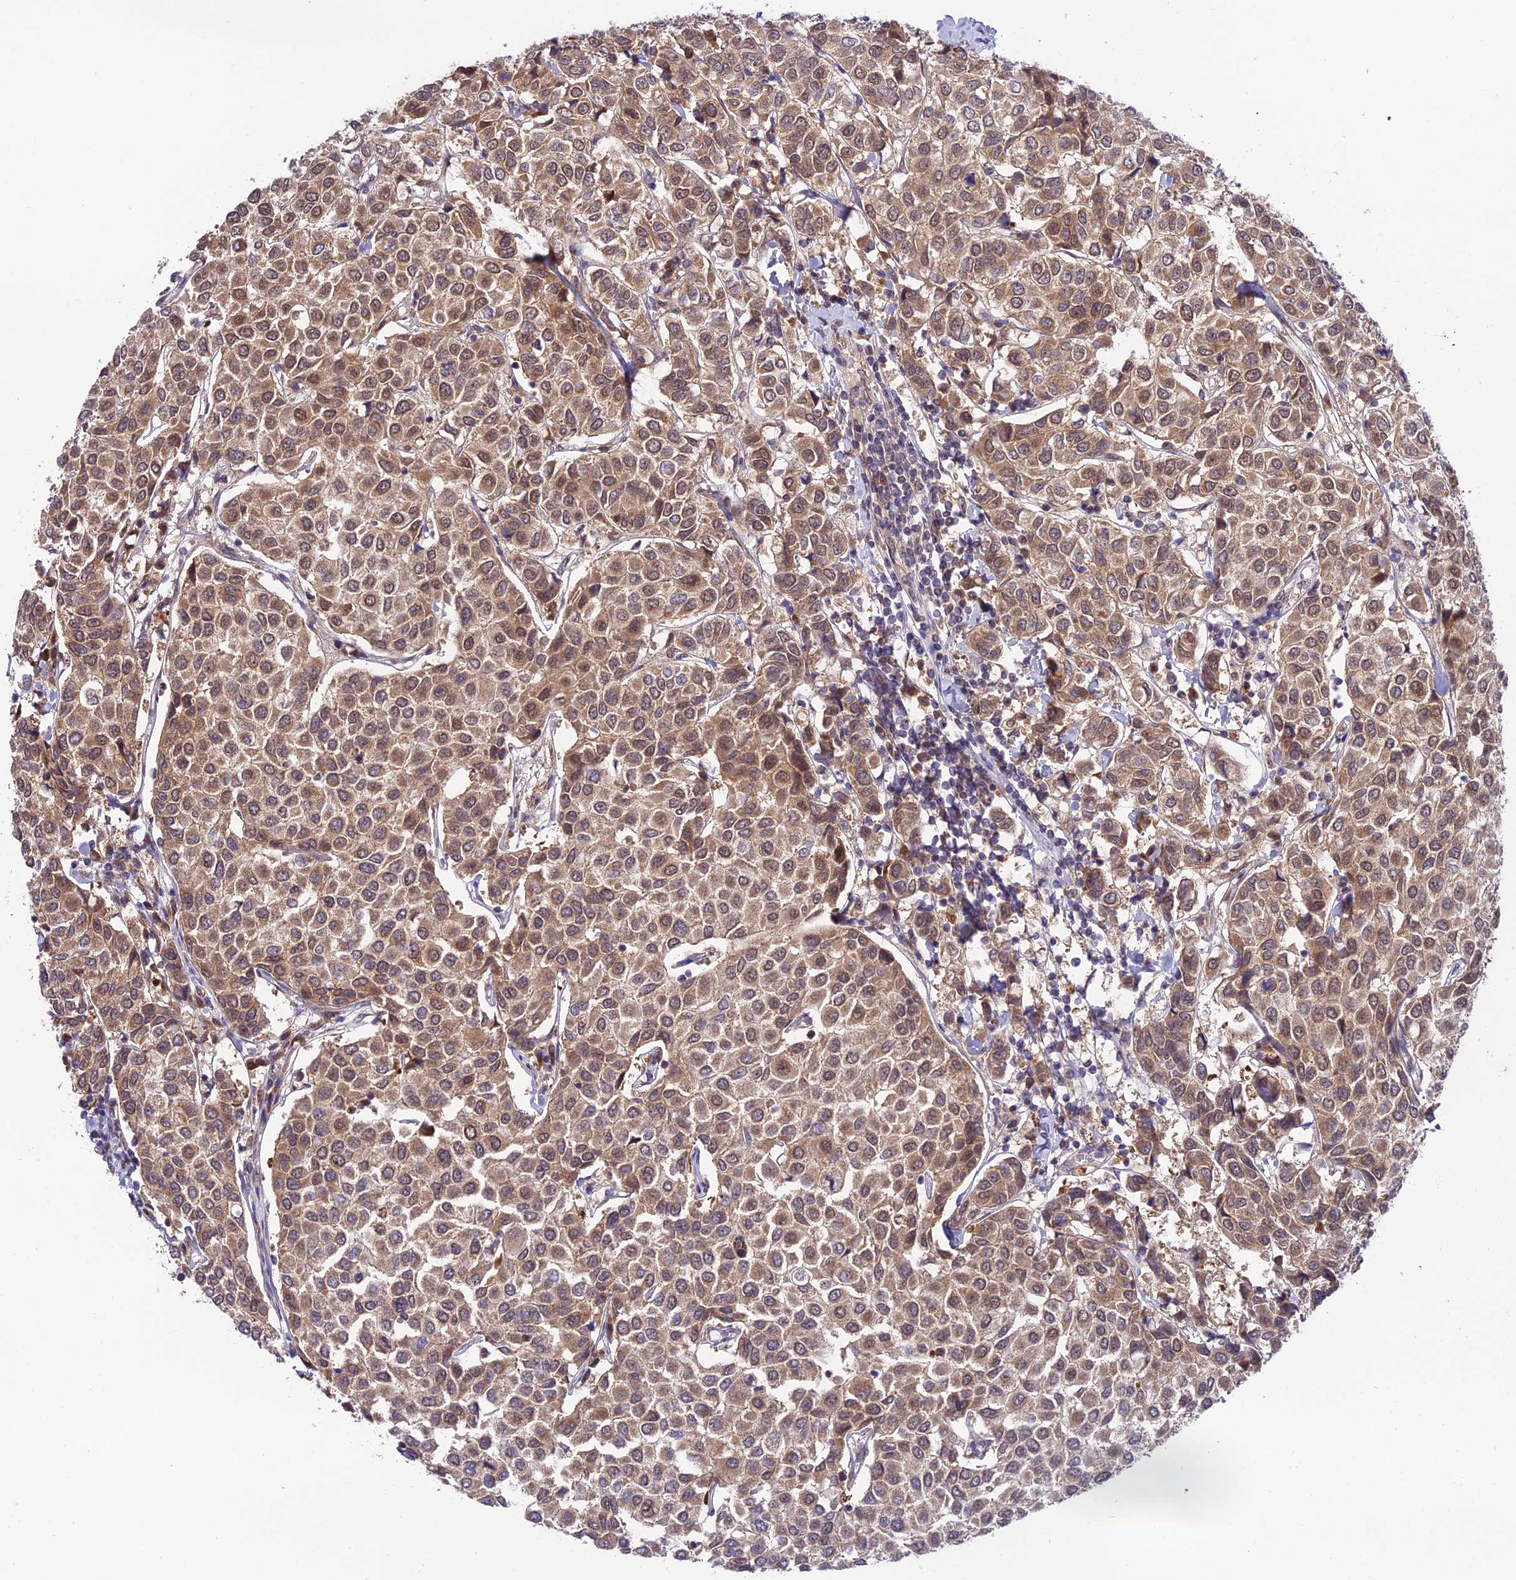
{"staining": {"intensity": "moderate", "quantity": ">75%", "location": "cytoplasmic/membranous,nuclear"}, "tissue": "breast cancer", "cell_type": "Tumor cells", "image_type": "cancer", "snomed": [{"axis": "morphology", "description": "Duct carcinoma"}, {"axis": "topography", "description": "Breast"}], "caption": "Intraductal carcinoma (breast) stained with a protein marker demonstrates moderate staining in tumor cells.", "gene": "TRIM40", "patient": {"sex": "female", "age": 55}}